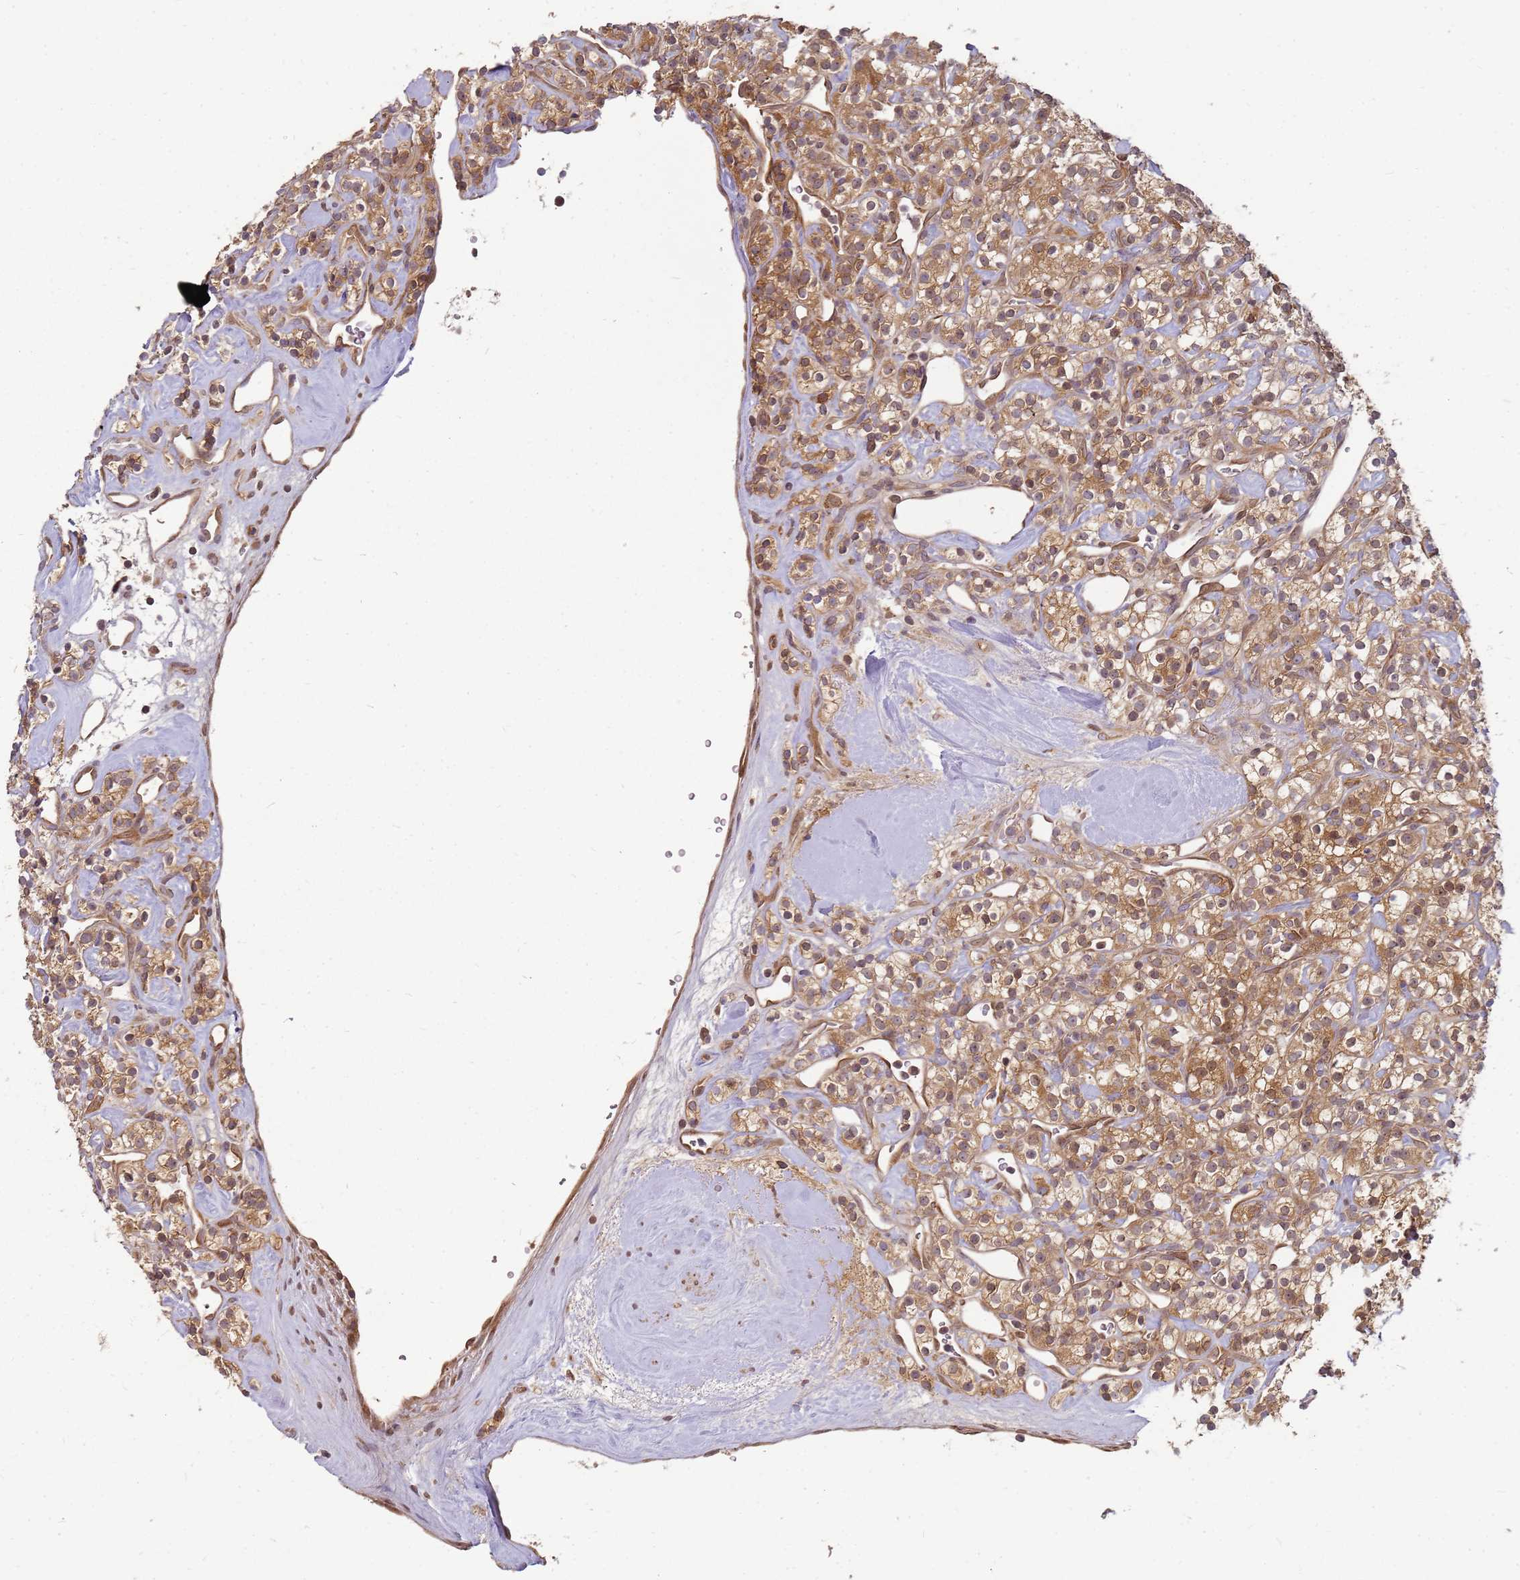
{"staining": {"intensity": "moderate", "quantity": ">75%", "location": "cytoplasmic/membranous,nuclear"}, "tissue": "renal cancer", "cell_type": "Tumor cells", "image_type": "cancer", "snomed": [{"axis": "morphology", "description": "Adenocarcinoma, NOS"}, {"axis": "topography", "description": "Kidney"}], "caption": "DAB (3,3'-diaminobenzidine) immunohistochemical staining of adenocarcinoma (renal) exhibits moderate cytoplasmic/membranous and nuclear protein staining in about >75% of tumor cells. (DAB IHC with brightfield microscopy, high magnification).", "gene": "NUDT14", "patient": {"sex": "male", "age": 77}}